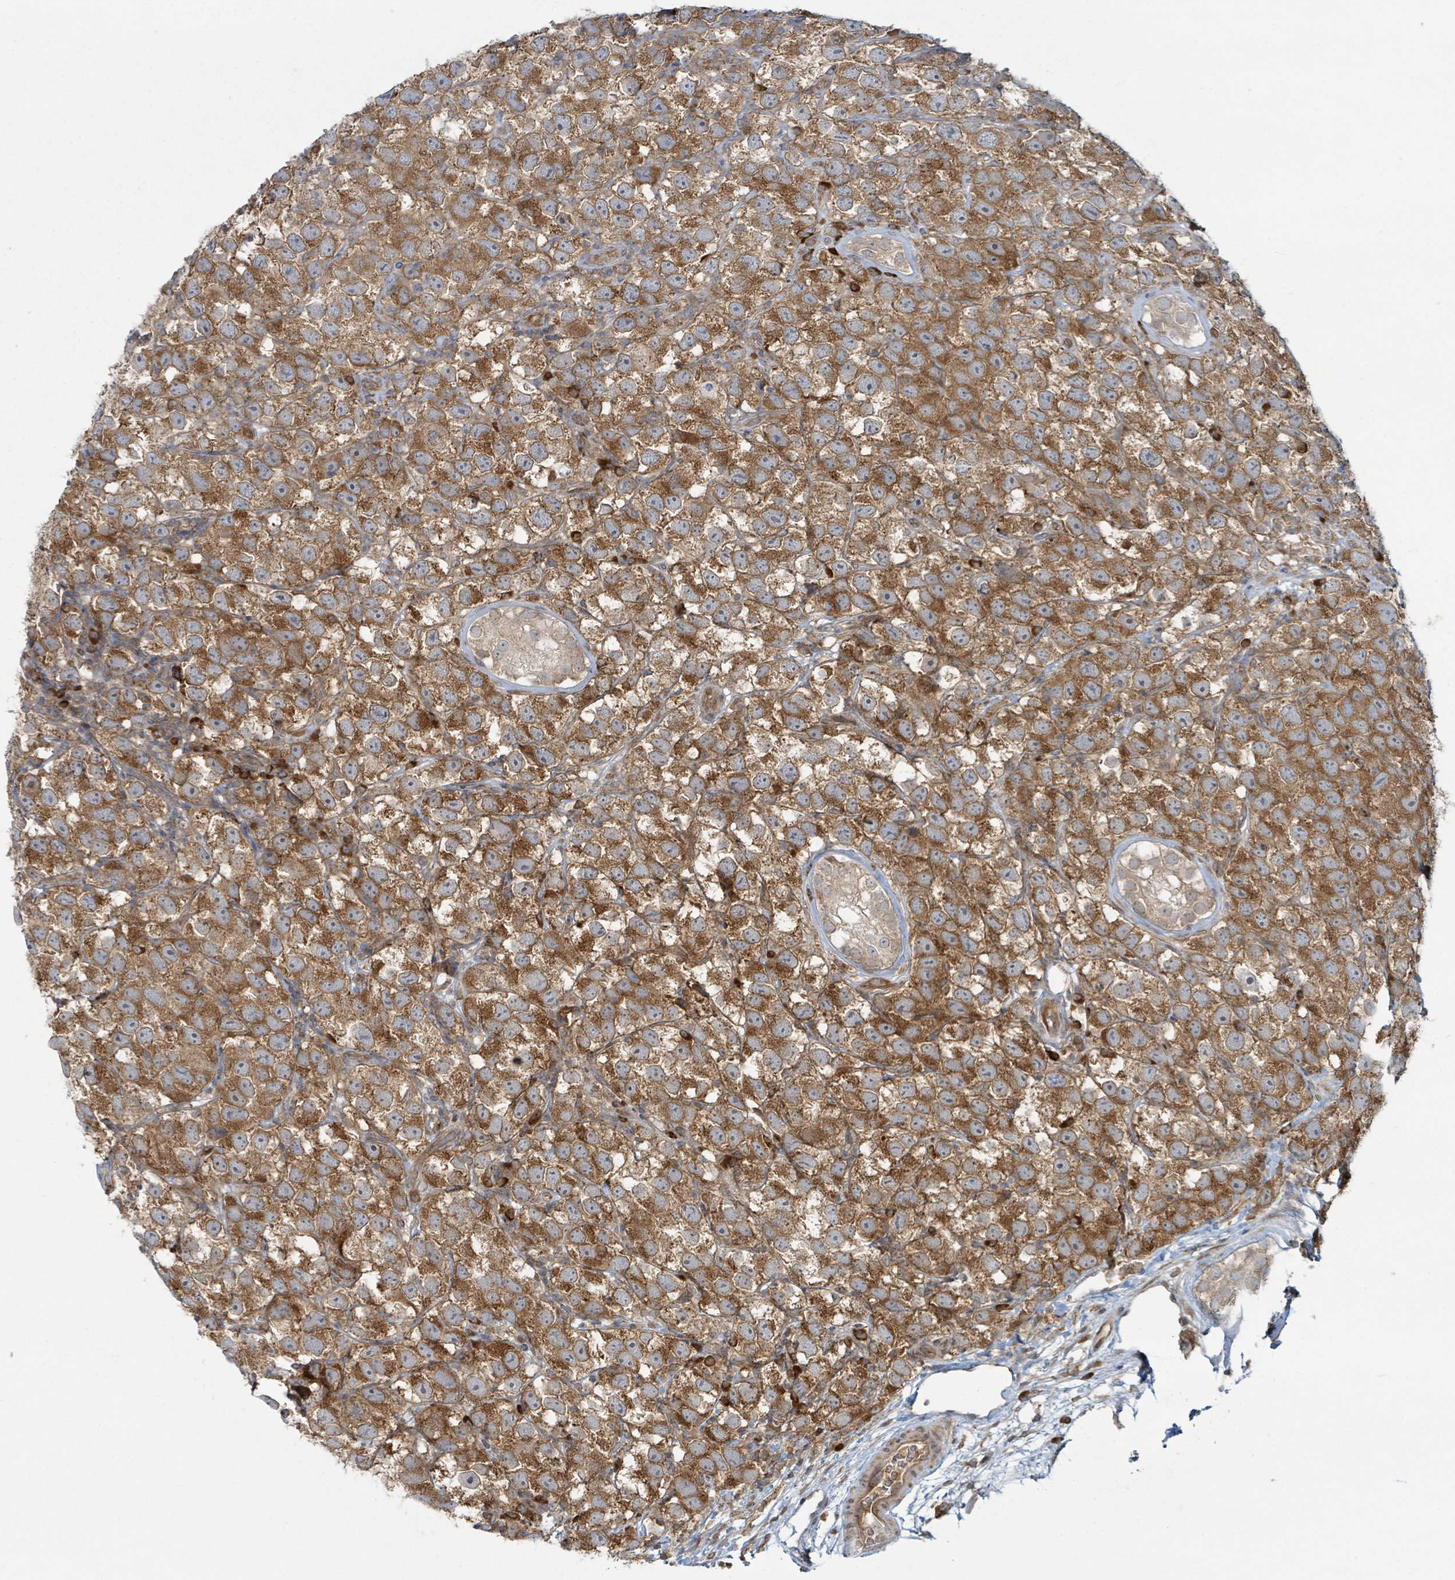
{"staining": {"intensity": "strong", "quantity": ">75%", "location": "cytoplasmic/membranous"}, "tissue": "testis cancer", "cell_type": "Tumor cells", "image_type": "cancer", "snomed": [{"axis": "morphology", "description": "Seminoma, NOS"}, {"axis": "topography", "description": "Testis"}], "caption": "Strong cytoplasmic/membranous protein staining is appreciated in about >75% of tumor cells in testis cancer.", "gene": "OR51E1", "patient": {"sex": "male", "age": 26}}